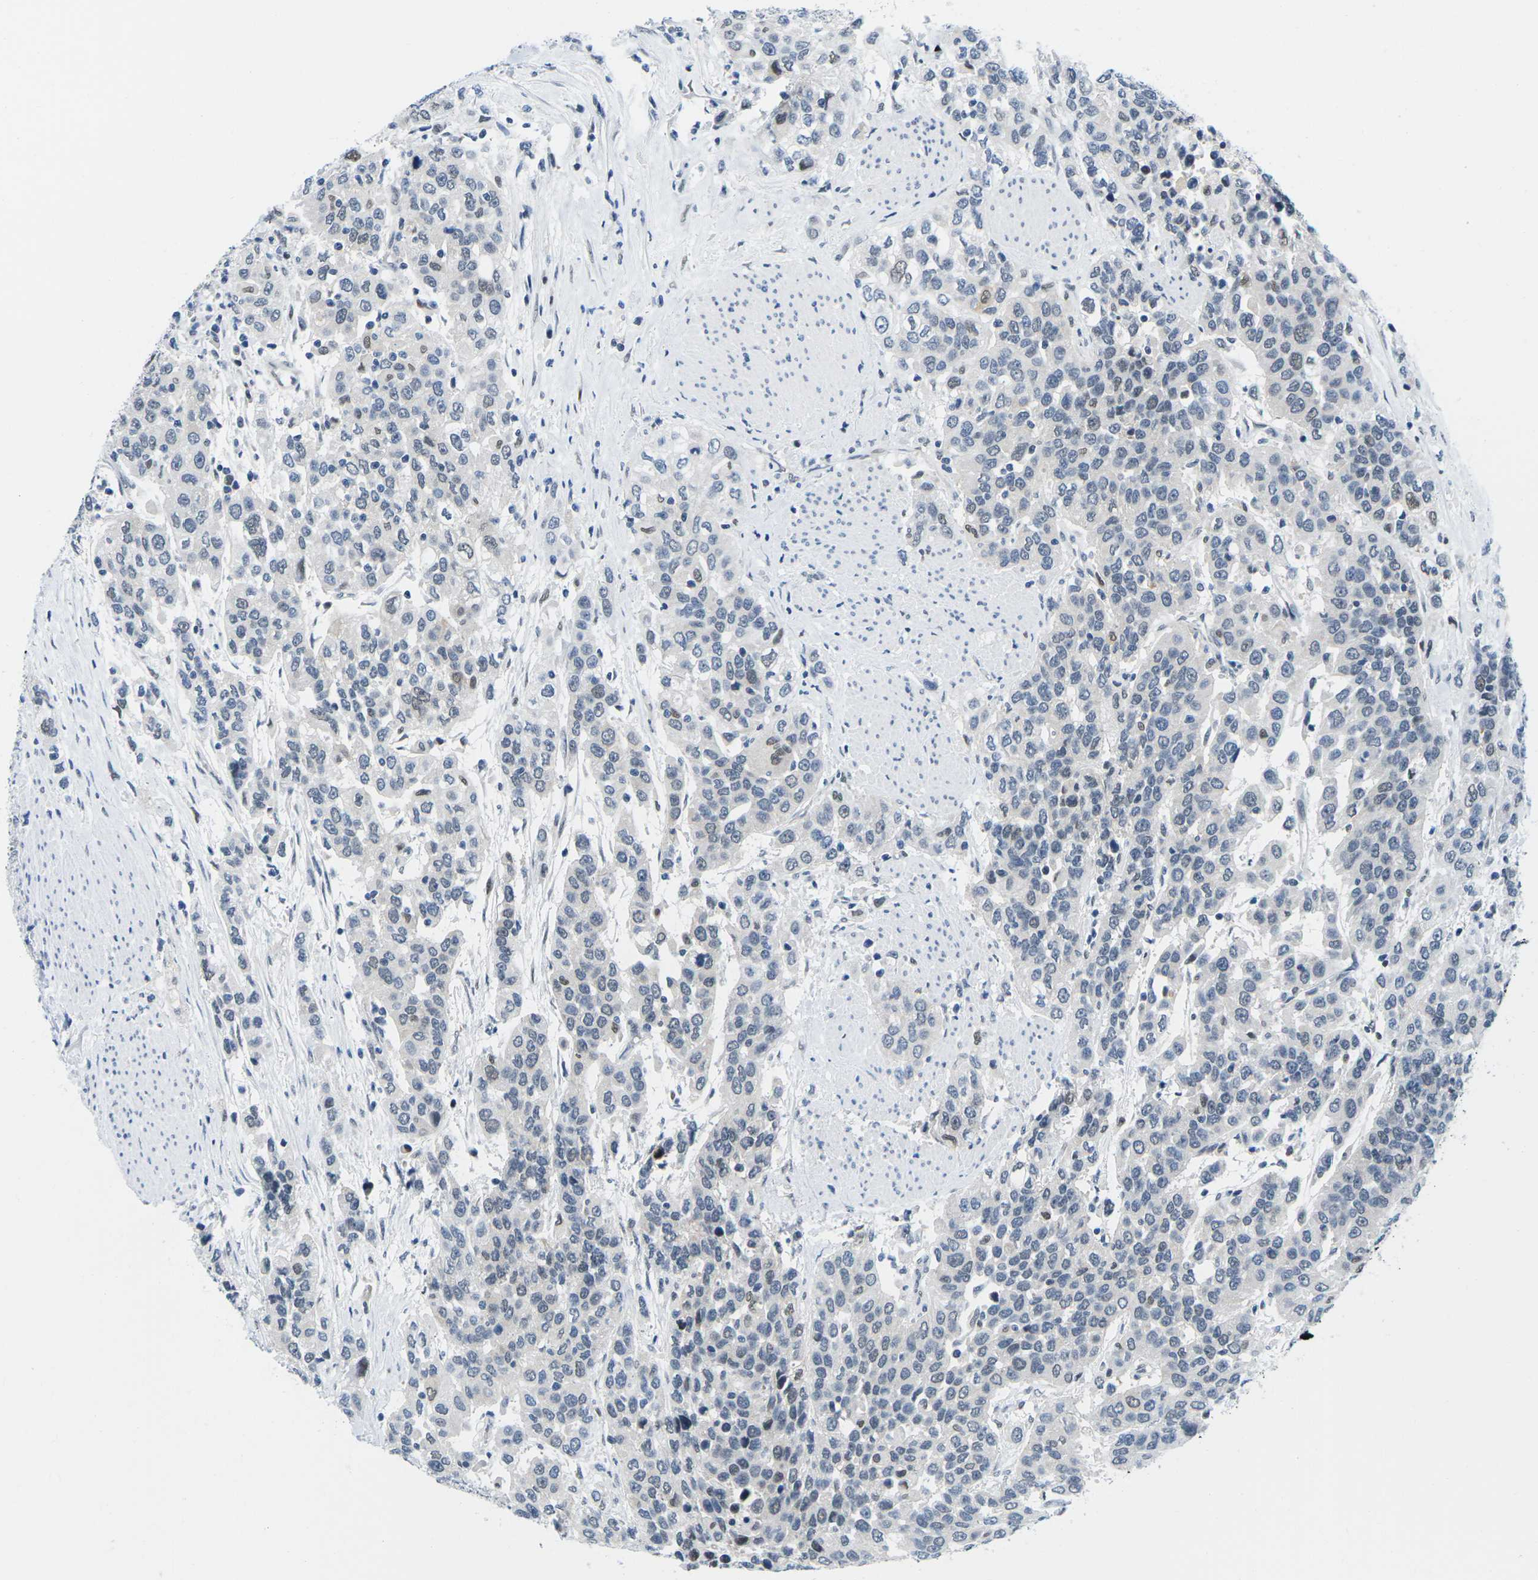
{"staining": {"intensity": "moderate", "quantity": "<25%", "location": "nuclear"}, "tissue": "urothelial cancer", "cell_type": "Tumor cells", "image_type": "cancer", "snomed": [{"axis": "morphology", "description": "Urothelial carcinoma, High grade"}, {"axis": "topography", "description": "Urinary bladder"}], "caption": "Immunohistochemistry staining of urothelial cancer, which shows low levels of moderate nuclear positivity in approximately <25% of tumor cells indicating moderate nuclear protein positivity. The staining was performed using DAB (brown) for protein detection and nuclei were counterstained in hematoxylin (blue).", "gene": "UBA7", "patient": {"sex": "female", "age": 80}}